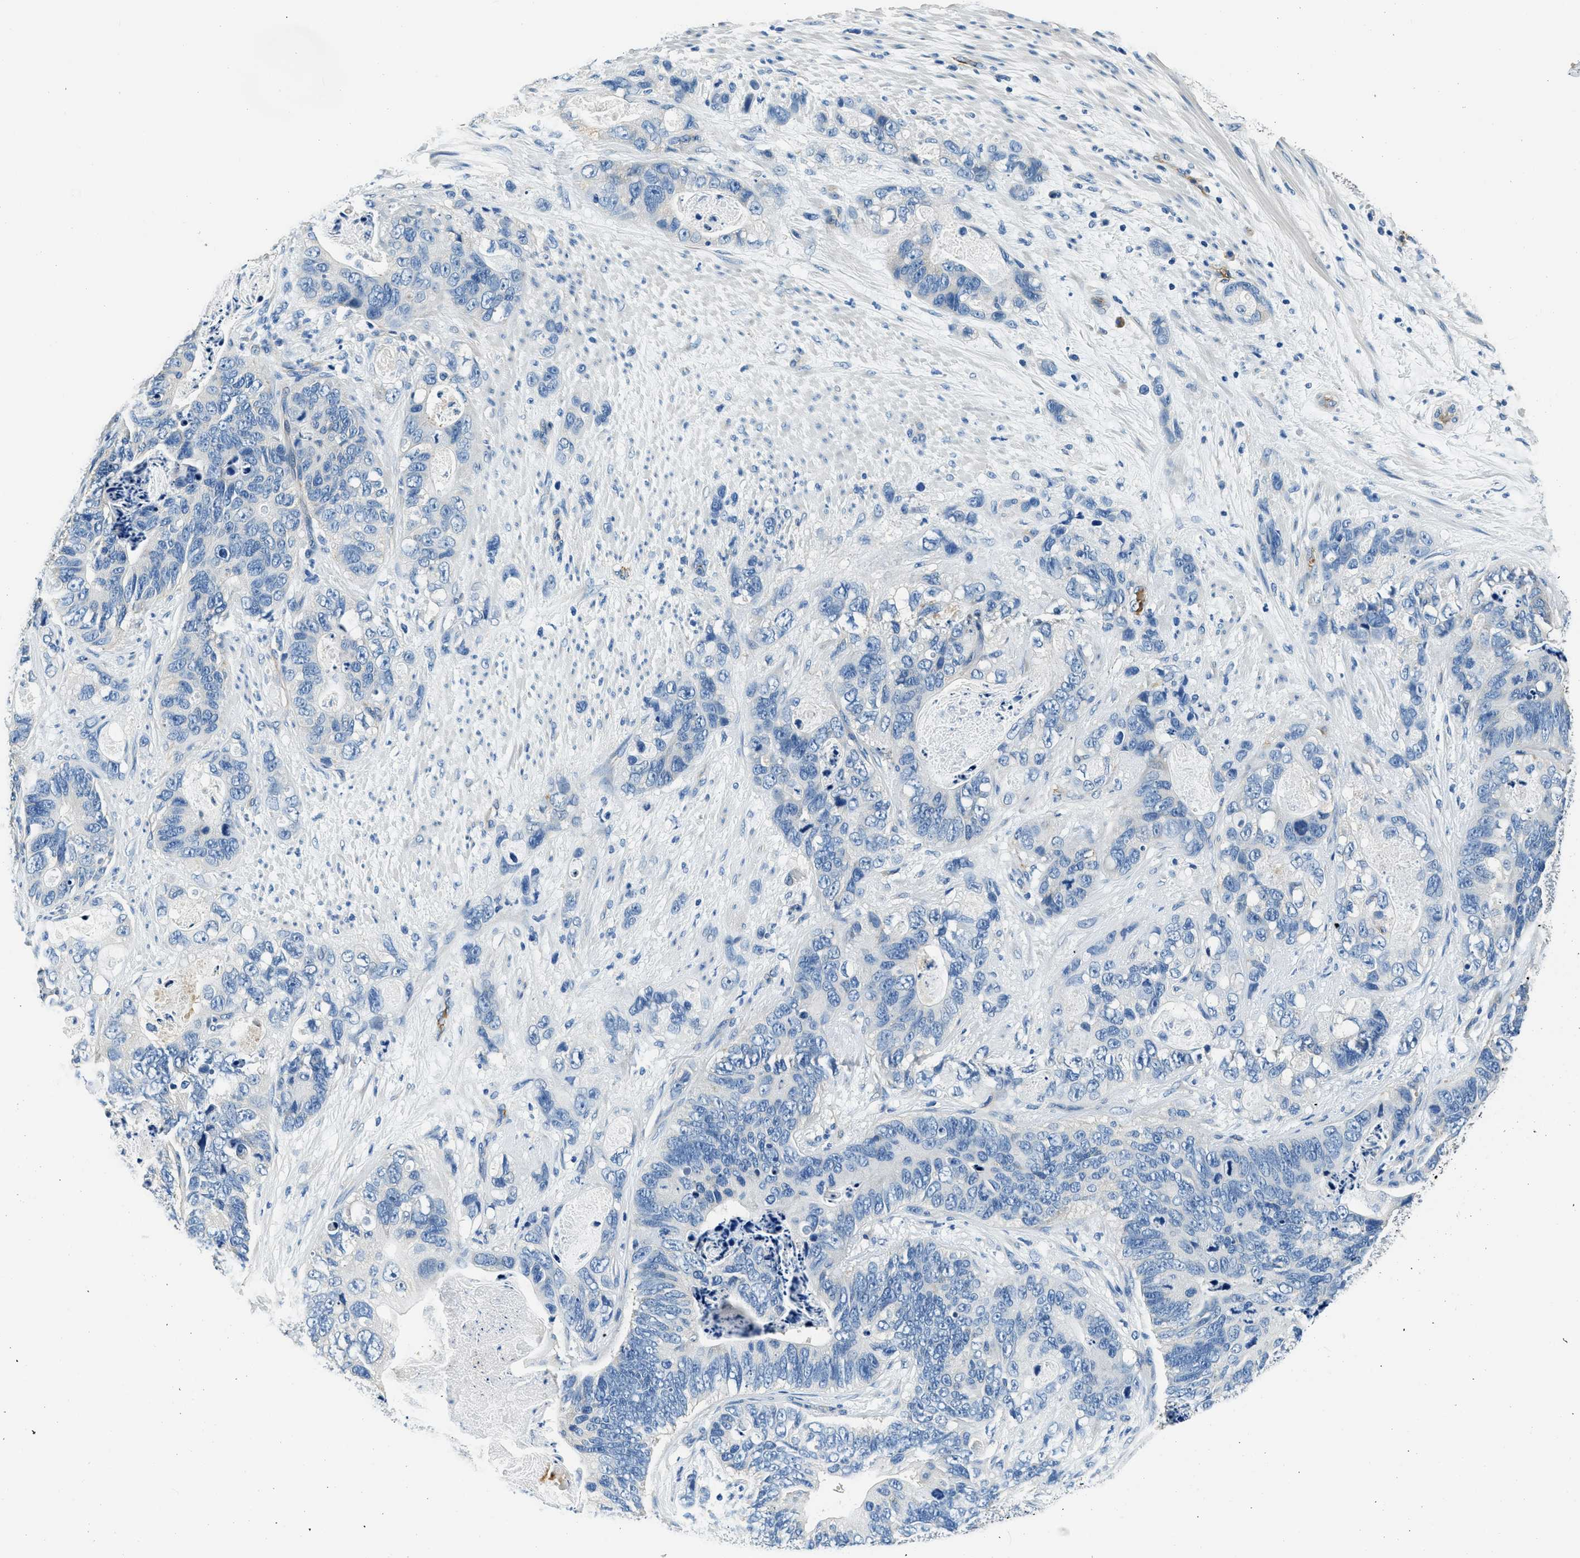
{"staining": {"intensity": "negative", "quantity": "none", "location": "none"}, "tissue": "stomach cancer", "cell_type": "Tumor cells", "image_type": "cancer", "snomed": [{"axis": "morphology", "description": "Normal tissue, NOS"}, {"axis": "morphology", "description": "Adenocarcinoma, NOS"}, {"axis": "topography", "description": "Stomach"}], "caption": "An IHC photomicrograph of stomach adenocarcinoma is shown. There is no staining in tumor cells of stomach adenocarcinoma.", "gene": "TMEM186", "patient": {"sex": "female", "age": 89}}